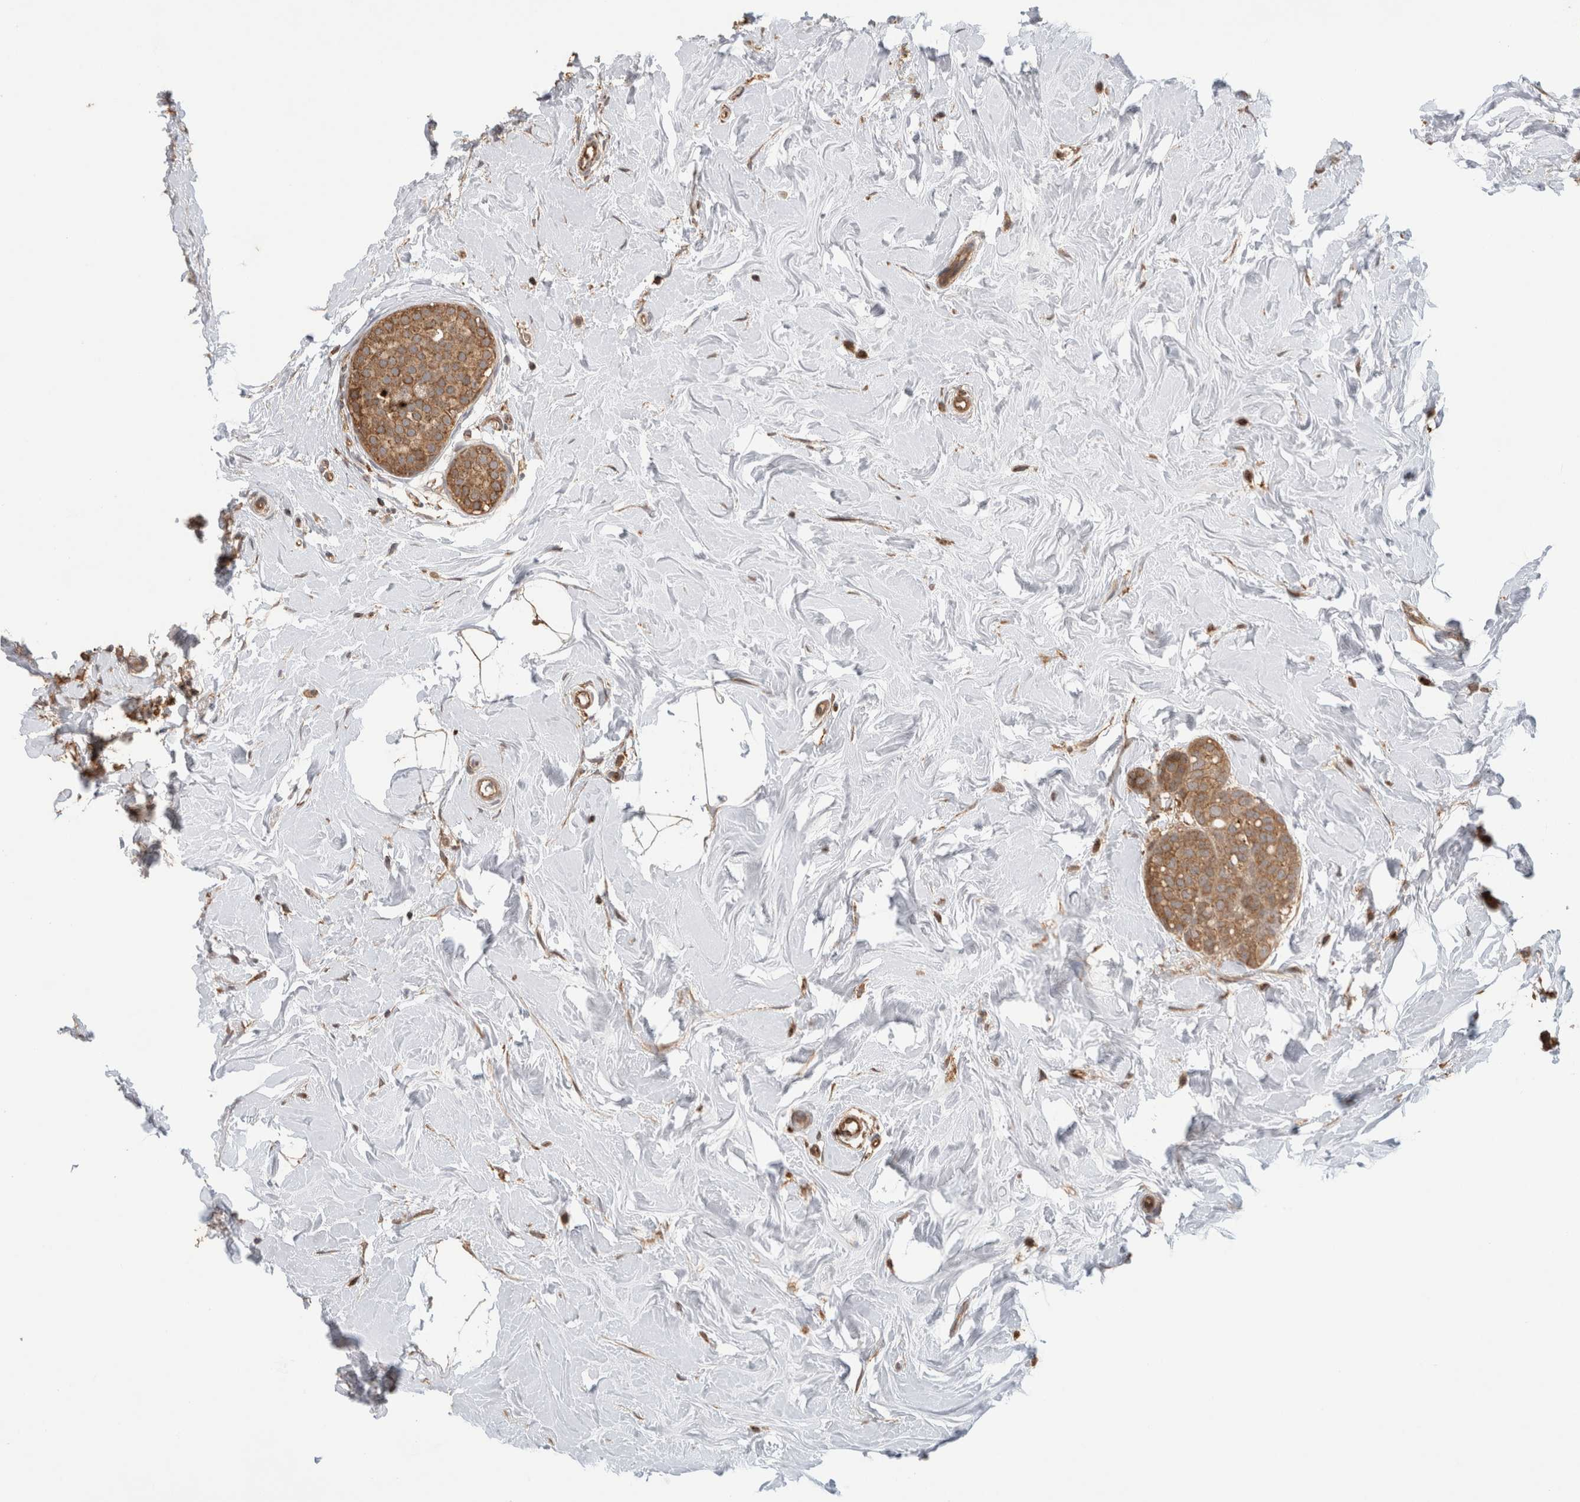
{"staining": {"intensity": "moderate", "quantity": ">75%", "location": "cytoplasmic/membranous"}, "tissue": "breast cancer", "cell_type": "Tumor cells", "image_type": "cancer", "snomed": [{"axis": "morphology", "description": "Lobular carcinoma, in situ"}, {"axis": "morphology", "description": "Lobular carcinoma"}, {"axis": "topography", "description": "Breast"}], "caption": "Protein expression by IHC exhibits moderate cytoplasmic/membranous staining in about >75% of tumor cells in breast cancer.", "gene": "IMMP2L", "patient": {"sex": "female", "age": 41}}